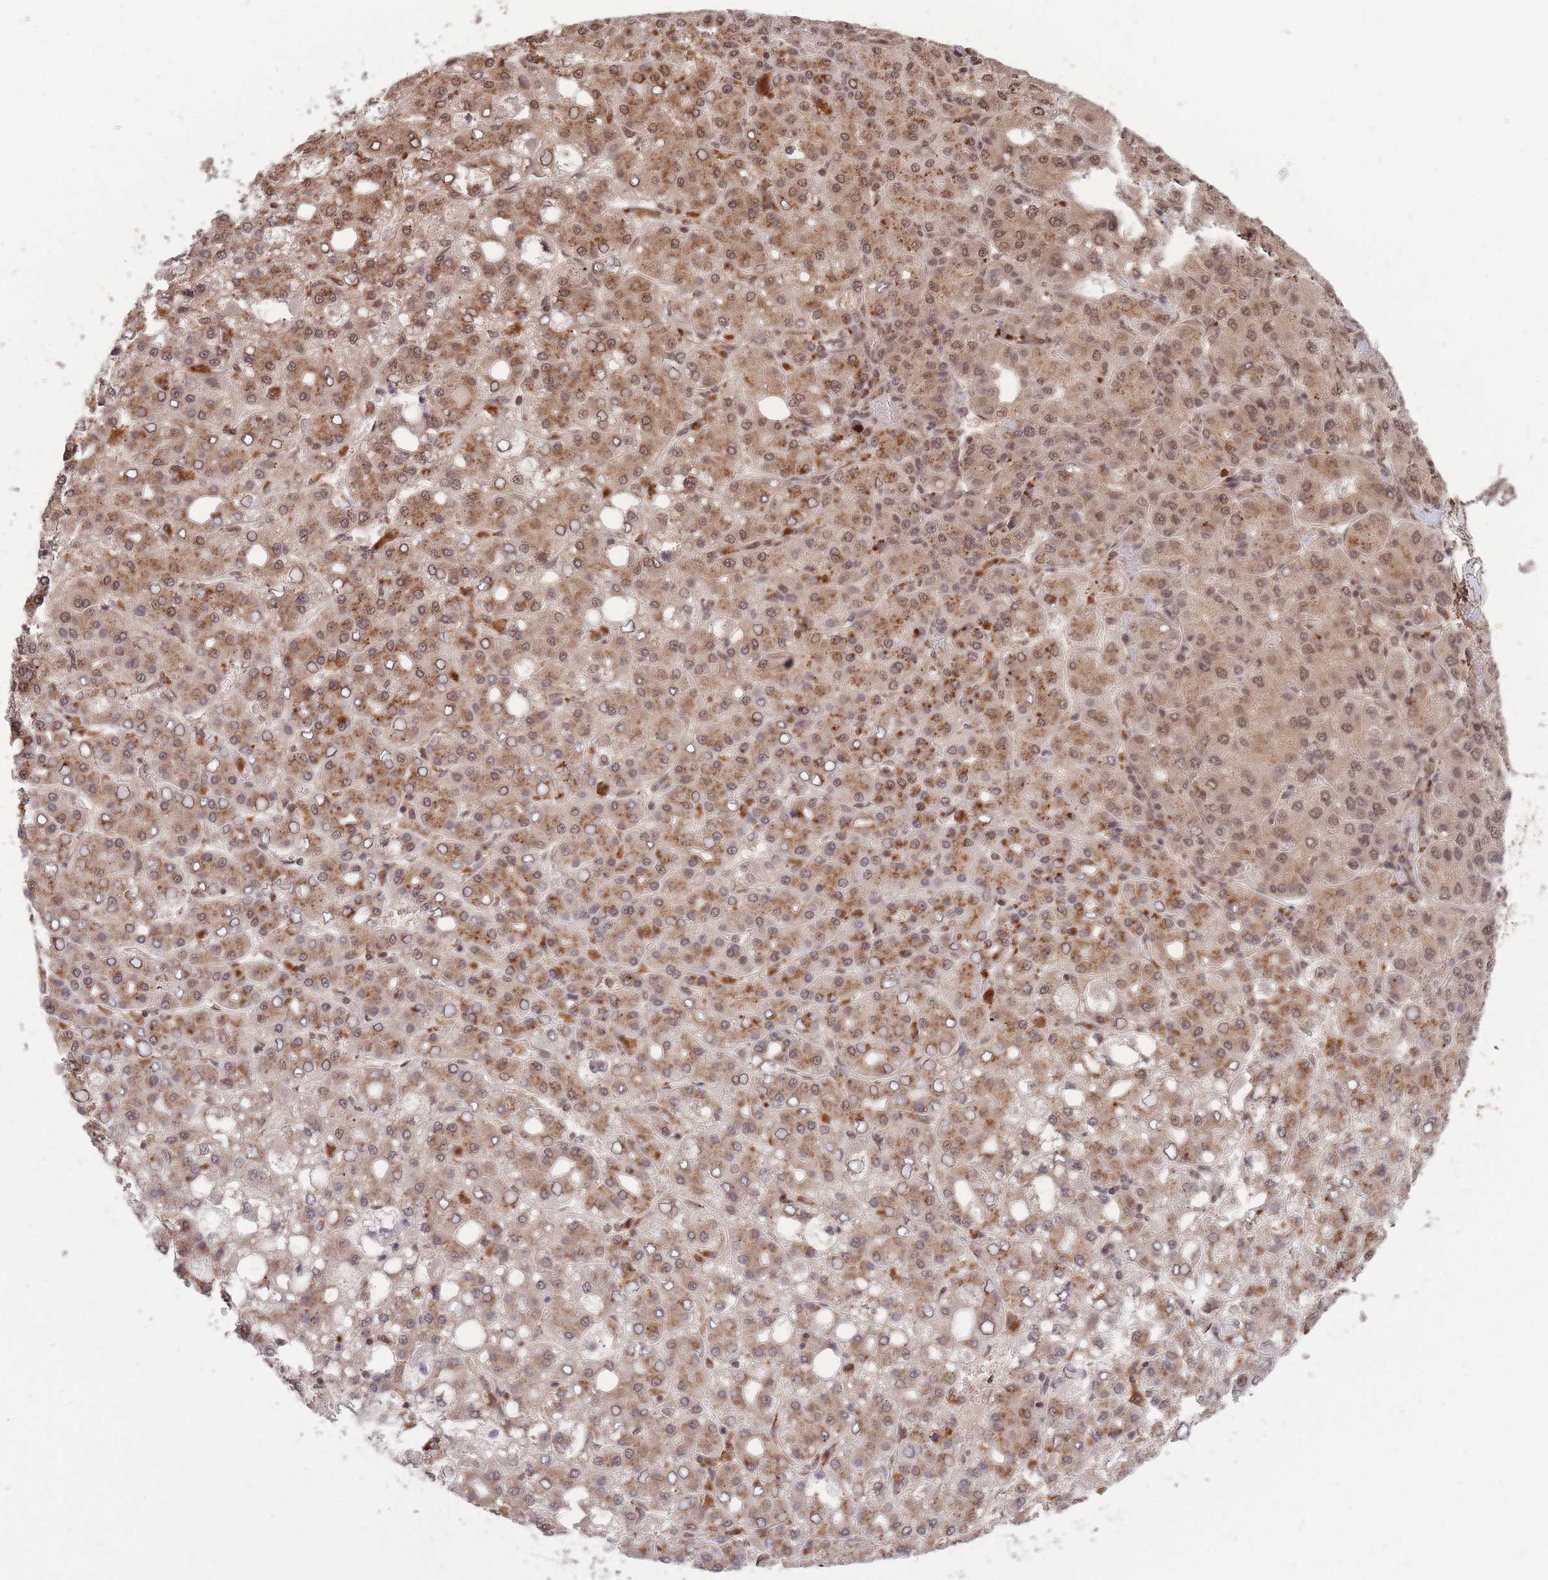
{"staining": {"intensity": "moderate", "quantity": ">75%", "location": "cytoplasmic/membranous,nuclear"}, "tissue": "liver cancer", "cell_type": "Tumor cells", "image_type": "cancer", "snomed": [{"axis": "morphology", "description": "Carcinoma, Hepatocellular, NOS"}, {"axis": "topography", "description": "Liver"}], "caption": "The photomicrograph reveals immunohistochemical staining of liver cancer. There is moderate cytoplasmic/membranous and nuclear positivity is present in approximately >75% of tumor cells.", "gene": "SRA1", "patient": {"sex": "male", "age": 65}}